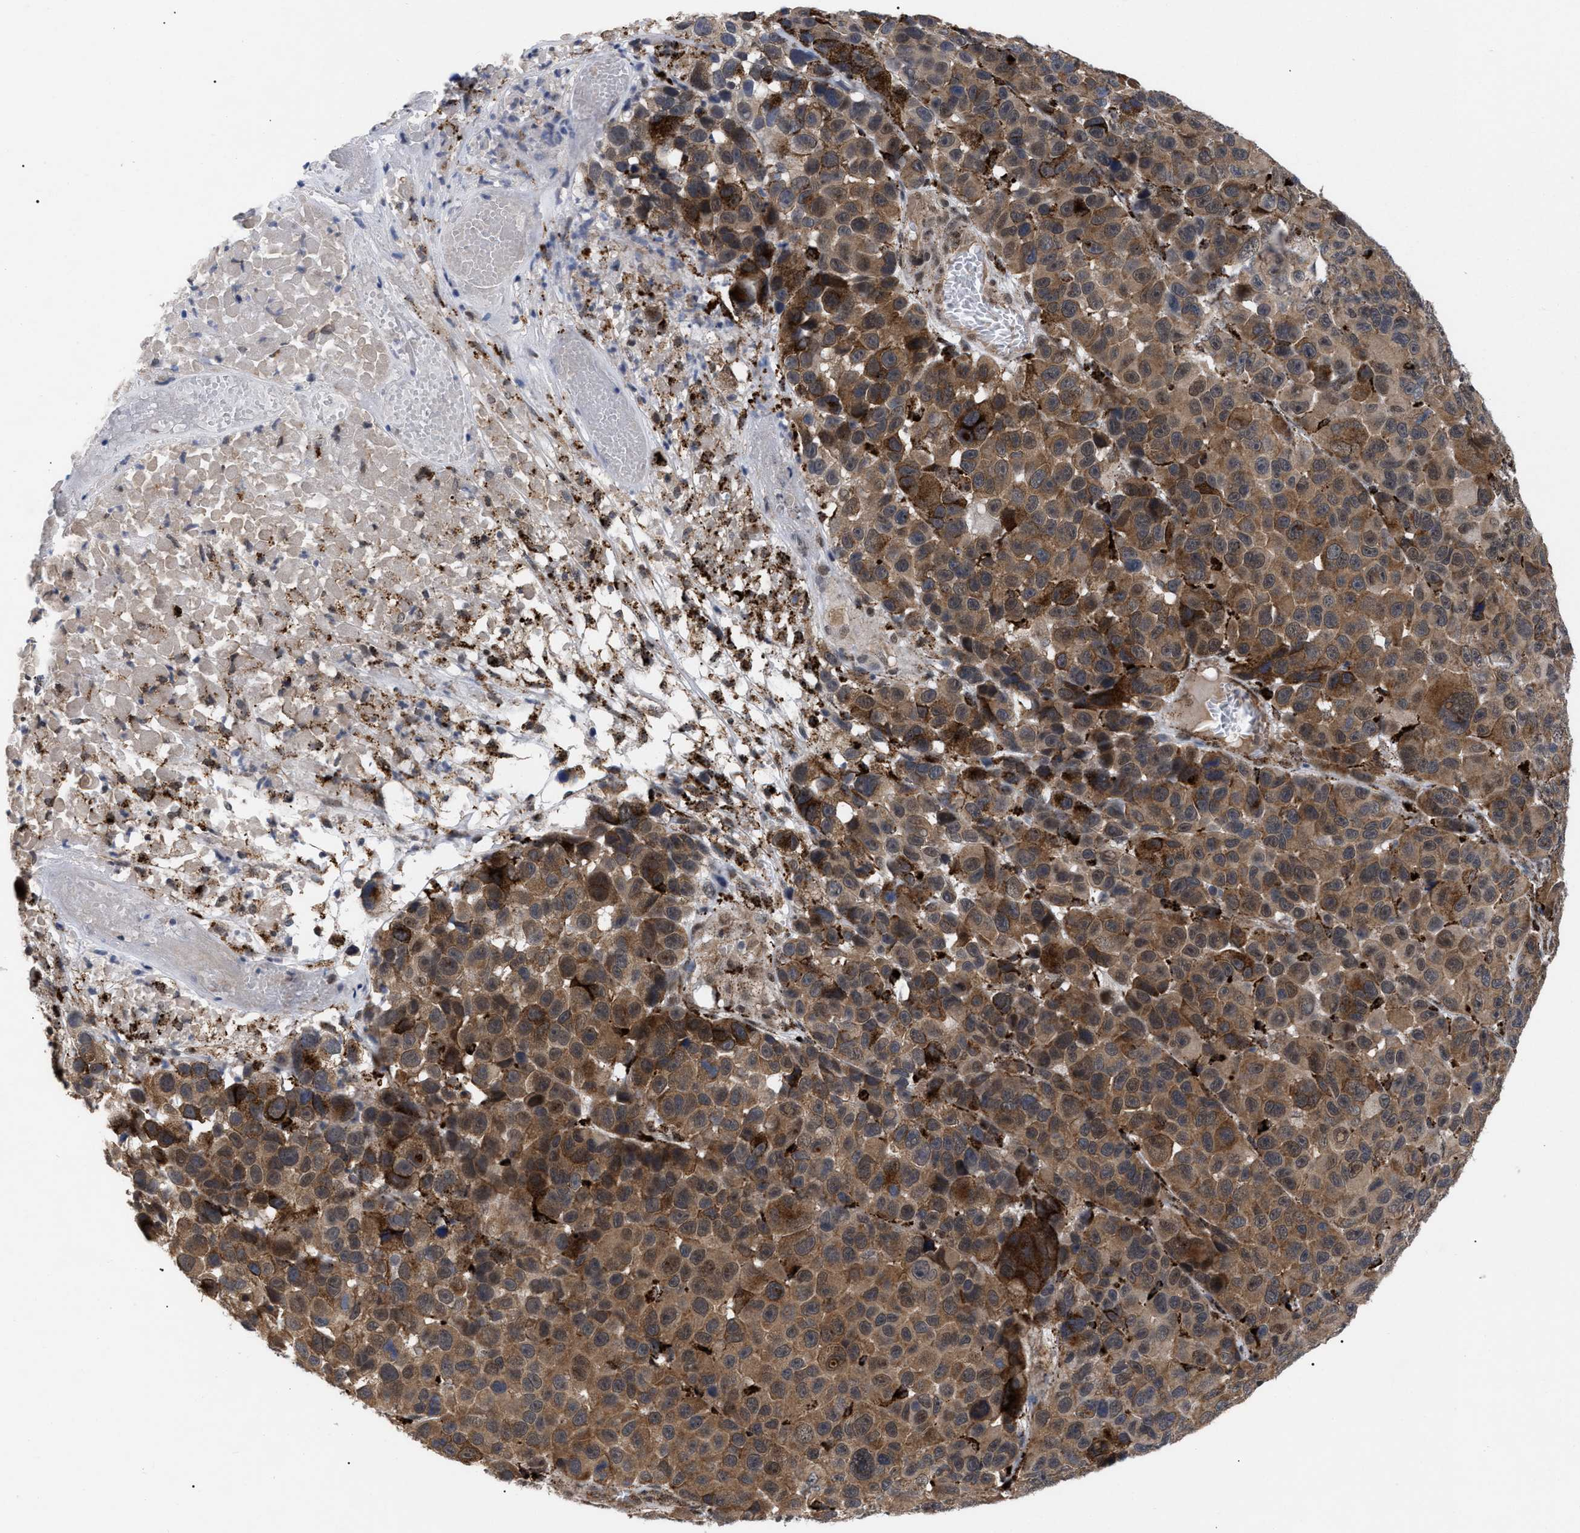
{"staining": {"intensity": "moderate", "quantity": ">75%", "location": "cytoplasmic/membranous"}, "tissue": "melanoma", "cell_type": "Tumor cells", "image_type": "cancer", "snomed": [{"axis": "morphology", "description": "Malignant melanoma, NOS"}, {"axis": "topography", "description": "Skin"}], "caption": "Immunohistochemistry image of neoplastic tissue: malignant melanoma stained using immunohistochemistry shows medium levels of moderate protein expression localized specifically in the cytoplasmic/membranous of tumor cells, appearing as a cytoplasmic/membranous brown color.", "gene": "UPF1", "patient": {"sex": "male", "age": 53}}